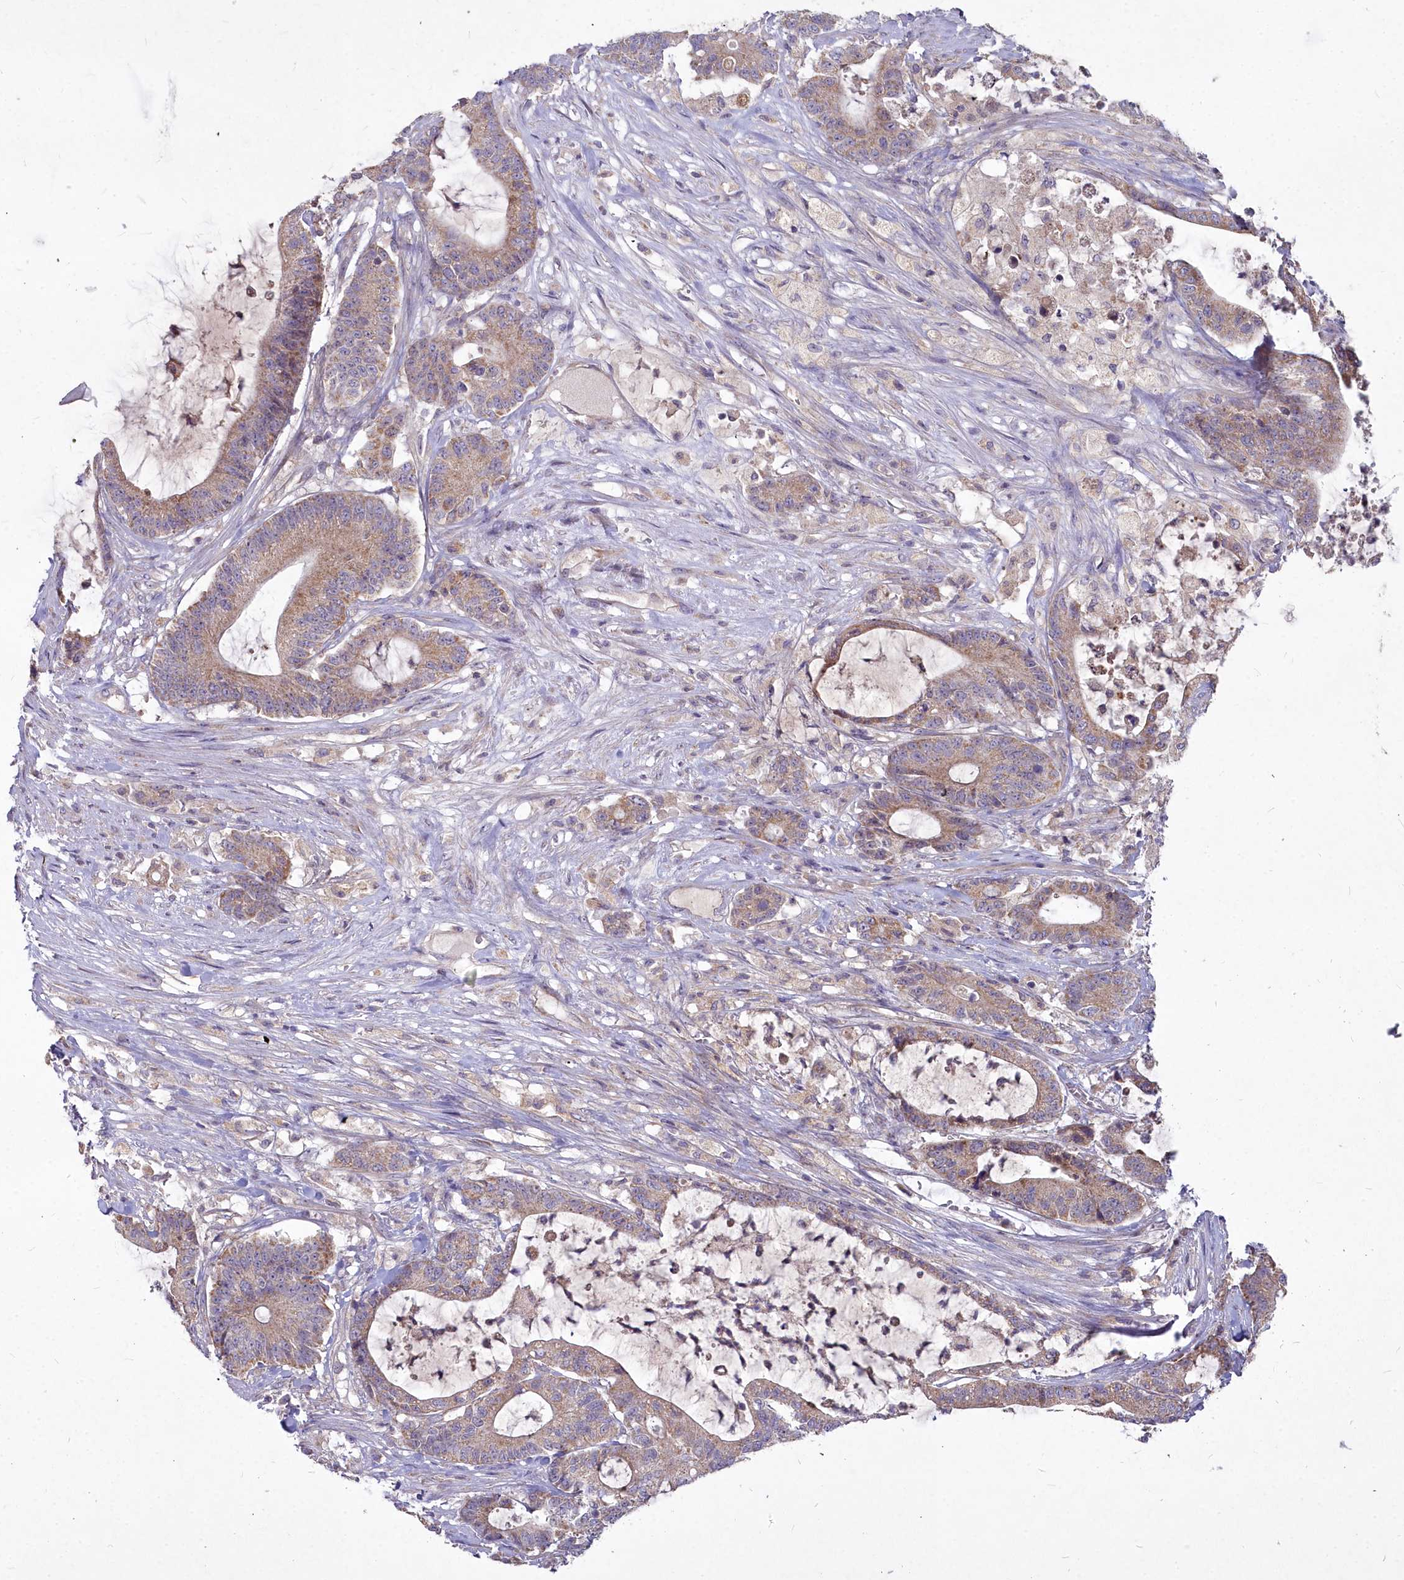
{"staining": {"intensity": "weak", "quantity": ">75%", "location": "cytoplasmic/membranous"}, "tissue": "colorectal cancer", "cell_type": "Tumor cells", "image_type": "cancer", "snomed": [{"axis": "morphology", "description": "Adenocarcinoma, NOS"}, {"axis": "topography", "description": "Colon"}], "caption": "Adenocarcinoma (colorectal) tissue reveals weak cytoplasmic/membranous positivity in approximately >75% of tumor cells, visualized by immunohistochemistry.", "gene": "MICU2", "patient": {"sex": "female", "age": 84}}